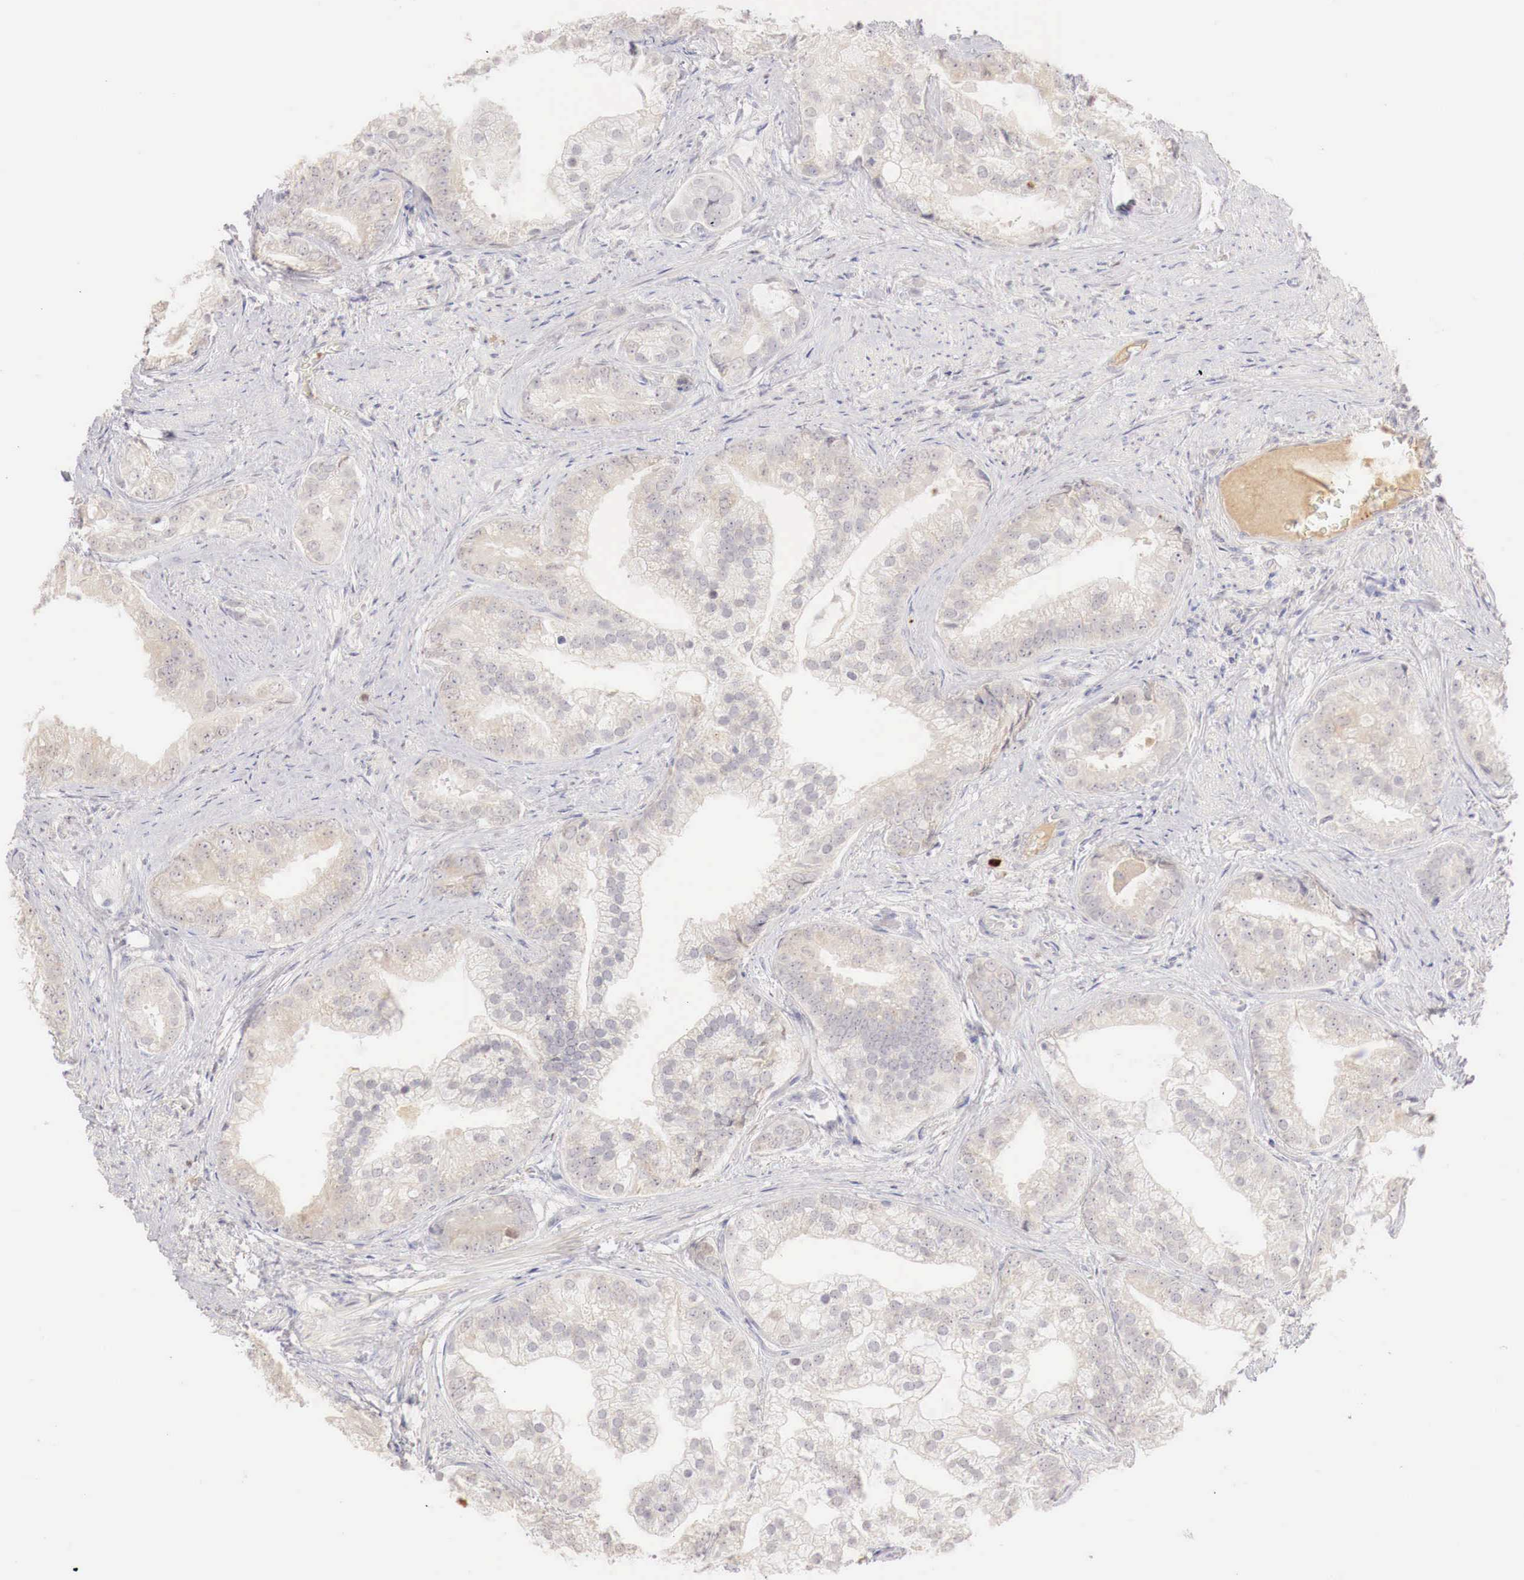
{"staining": {"intensity": "weak", "quantity": "25%-75%", "location": "cytoplasmic/membranous"}, "tissue": "prostate cancer", "cell_type": "Tumor cells", "image_type": "cancer", "snomed": [{"axis": "morphology", "description": "Adenocarcinoma, Low grade"}, {"axis": "topography", "description": "Prostate"}], "caption": "Immunohistochemistry of prostate adenocarcinoma (low-grade) shows low levels of weak cytoplasmic/membranous staining in approximately 25%-75% of tumor cells.", "gene": "GATA1", "patient": {"sex": "male", "age": 71}}